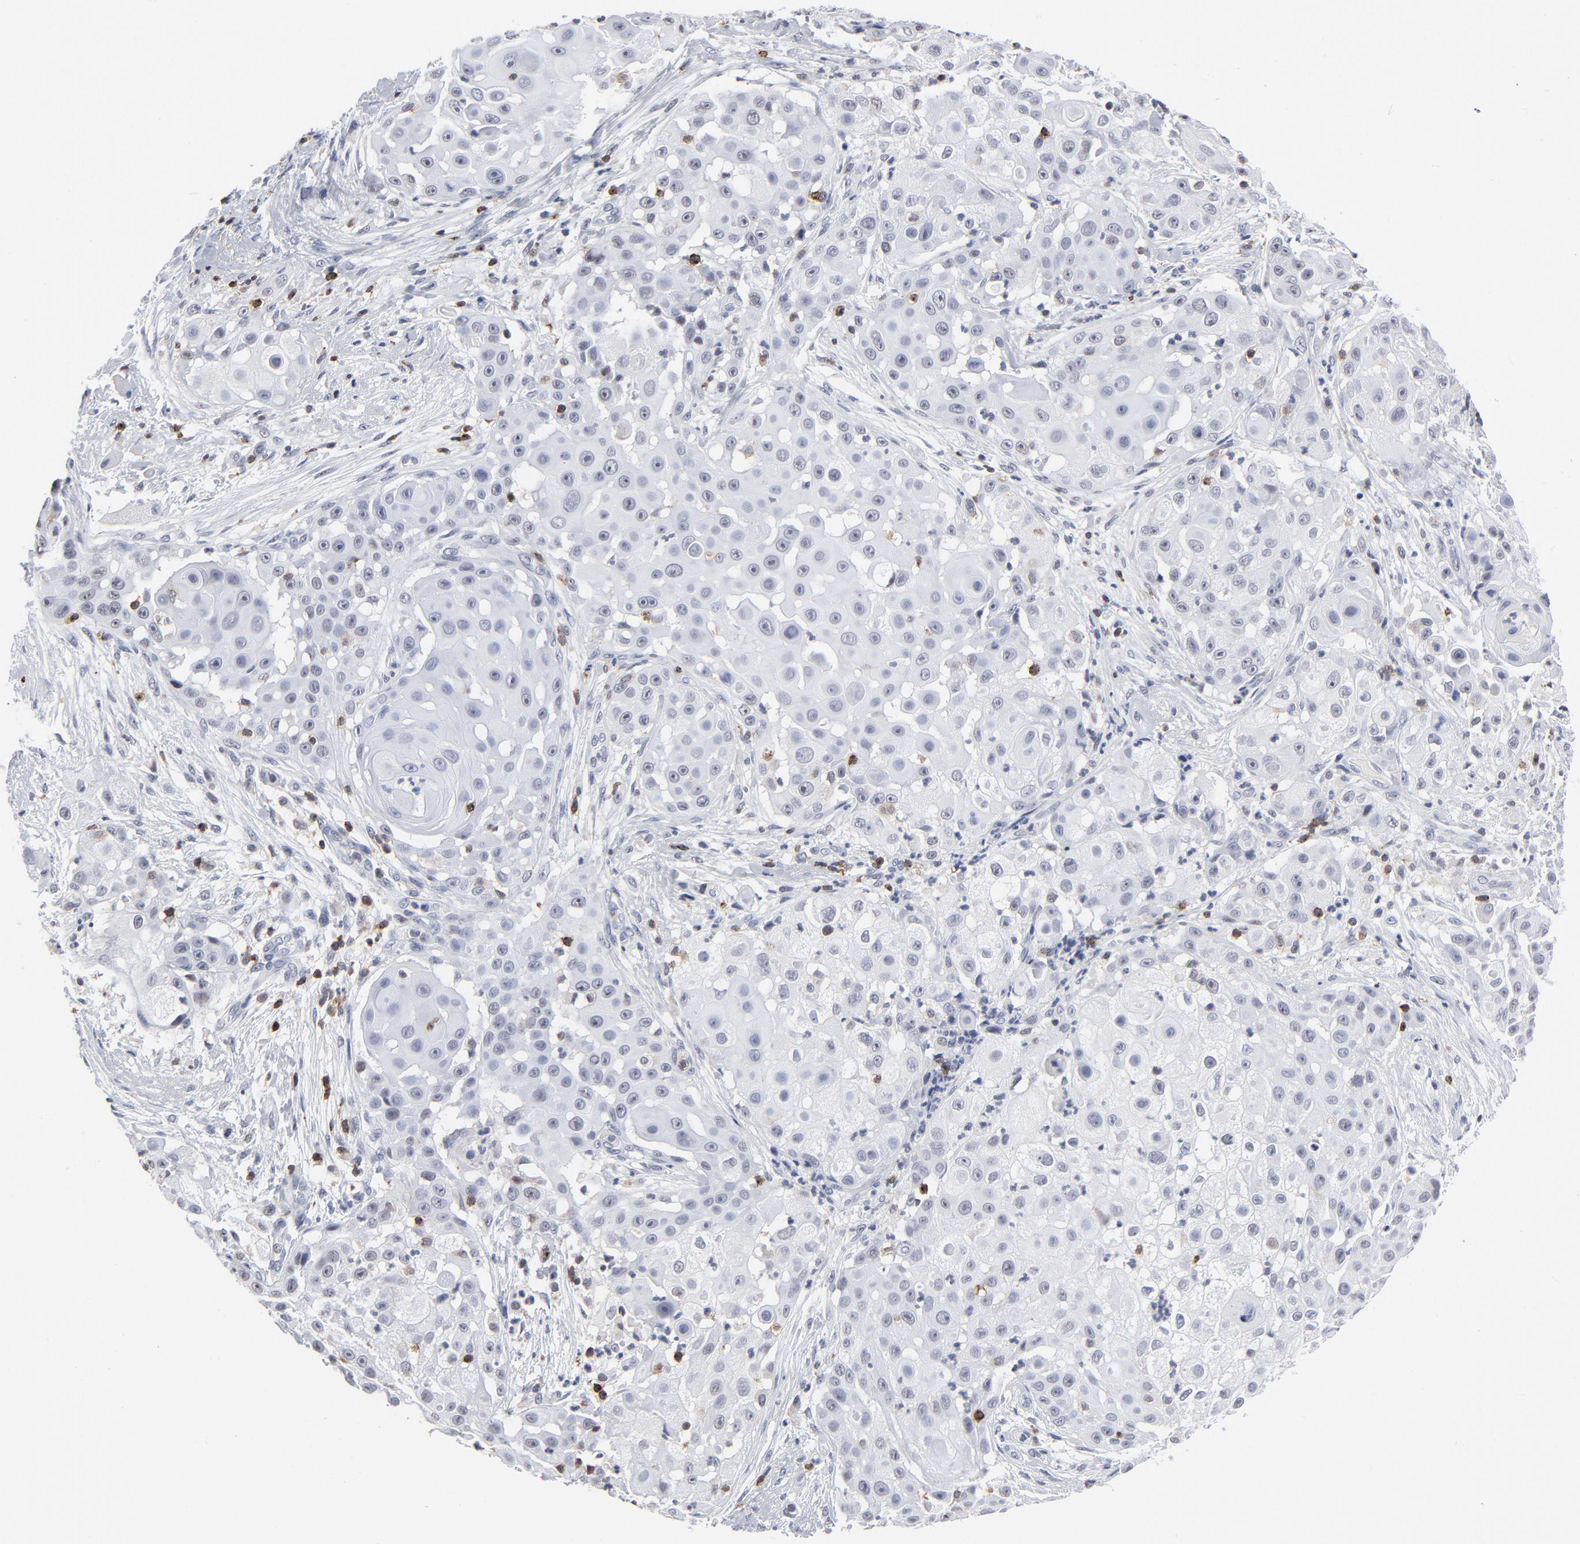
{"staining": {"intensity": "negative", "quantity": "none", "location": "none"}, "tissue": "skin cancer", "cell_type": "Tumor cells", "image_type": "cancer", "snomed": [{"axis": "morphology", "description": "Squamous cell carcinoma, NOS"}, {"axis": "topography", "description": "Skin"}], "caption": "An image of human squamous cell carcinoma (skin) is negative for staining in tumor cells.", "gene": "CD2", "patient": {"sex": "female", "age": 57}}